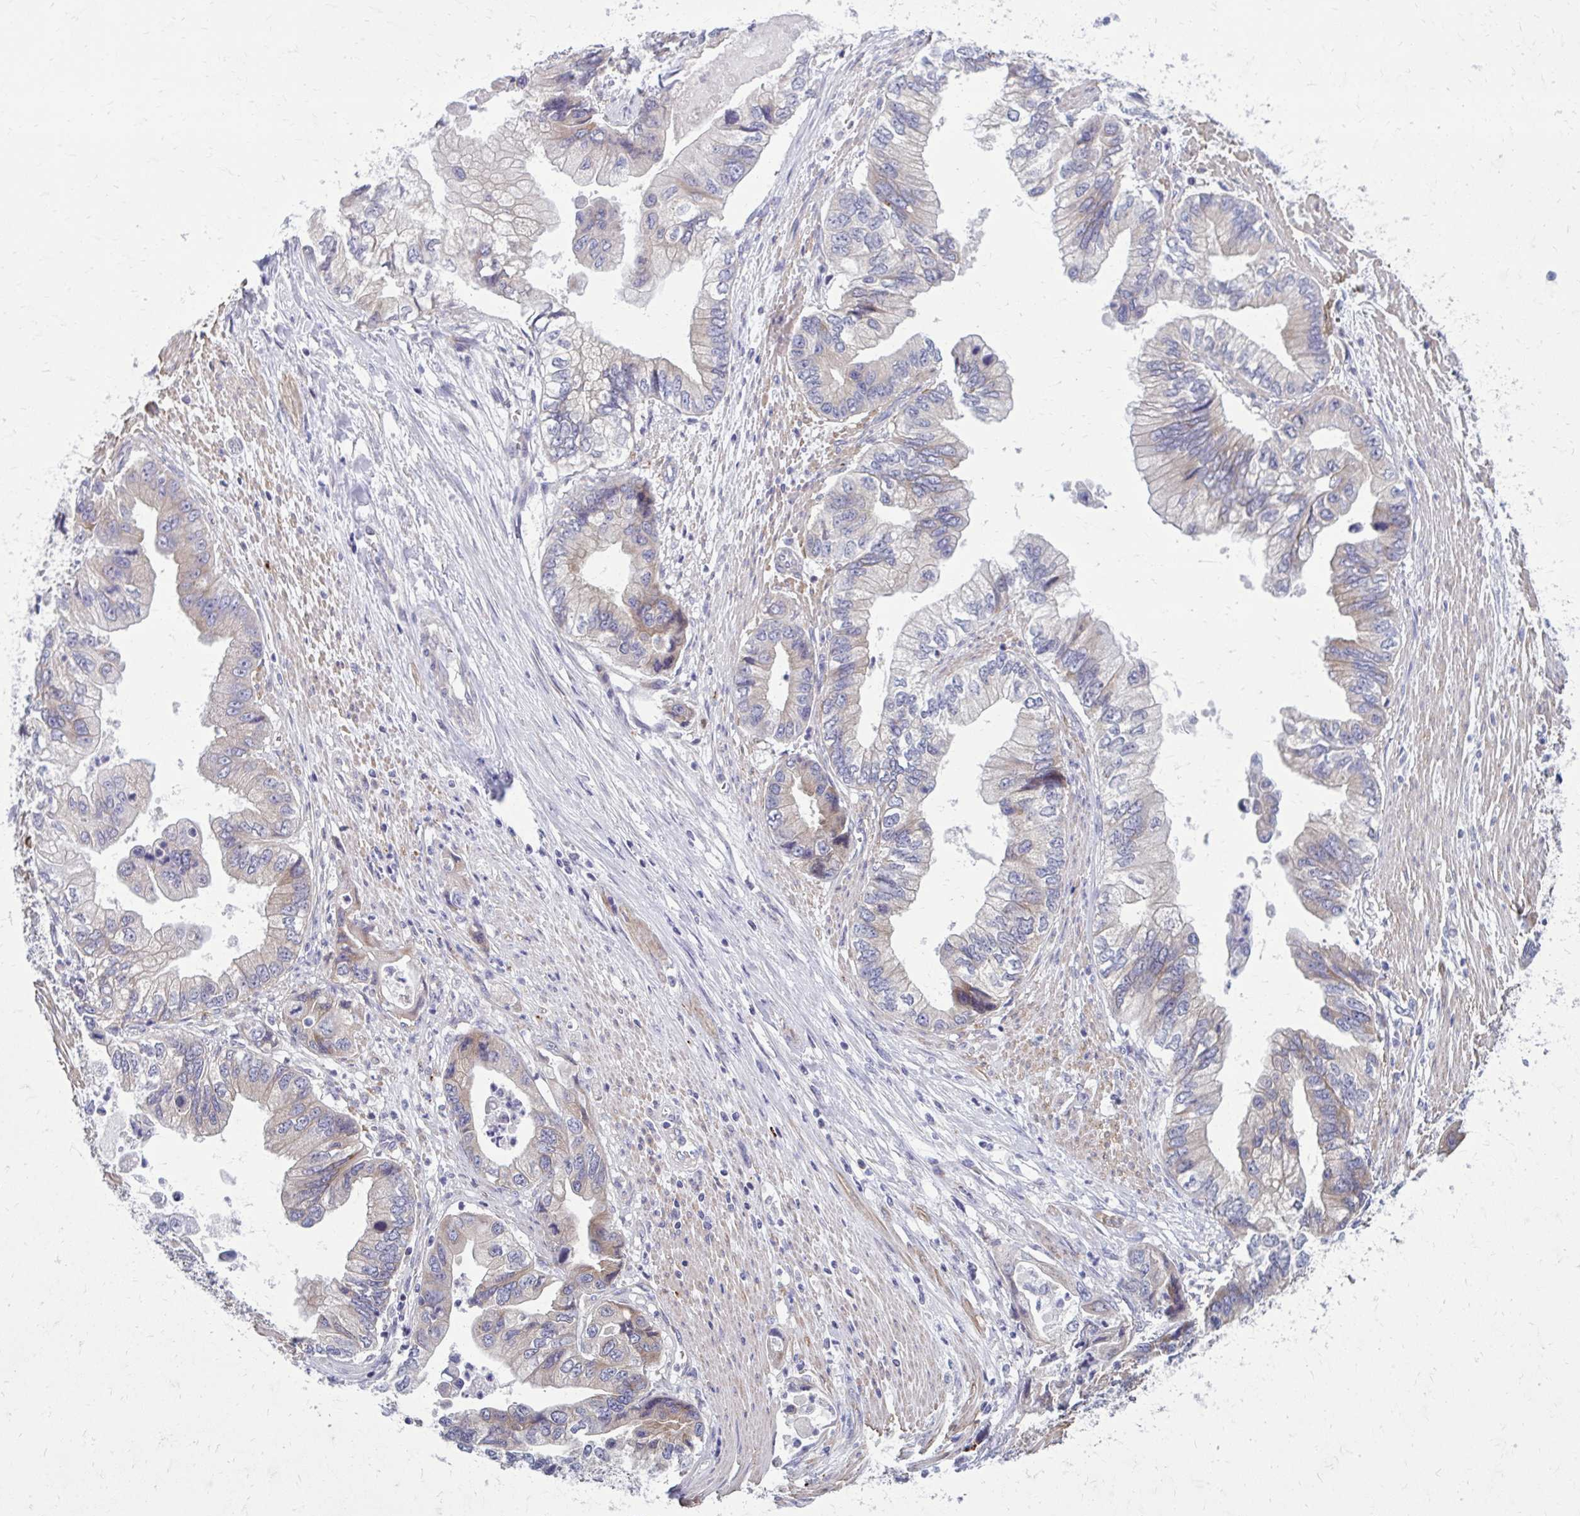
{"staining": {"intensity": "weak", "quantity": "25%-75%", "location": "cytoplasmic/membranous"}, "tissue": "stomach cancer", "cell_type": "Tumor cells", "image_type": "cancer", "snomed": [{"axis": "morphology", "description": "Adenocarcinoma, NOS"}, {"axis": "topography", "description": "Pancreas"}, {"axis": "topography", "description": "Stomach, upper"}], "caption": "Immunohistochemistry (DAB) staining of stomach cancer (adenocarcinoma) reveals weak cytoplasmic/membranous protein expression in about 25%-75% of tumor cells.", "gene": "GIGYF2", "patient": {"sex": "male", "age": 77}}